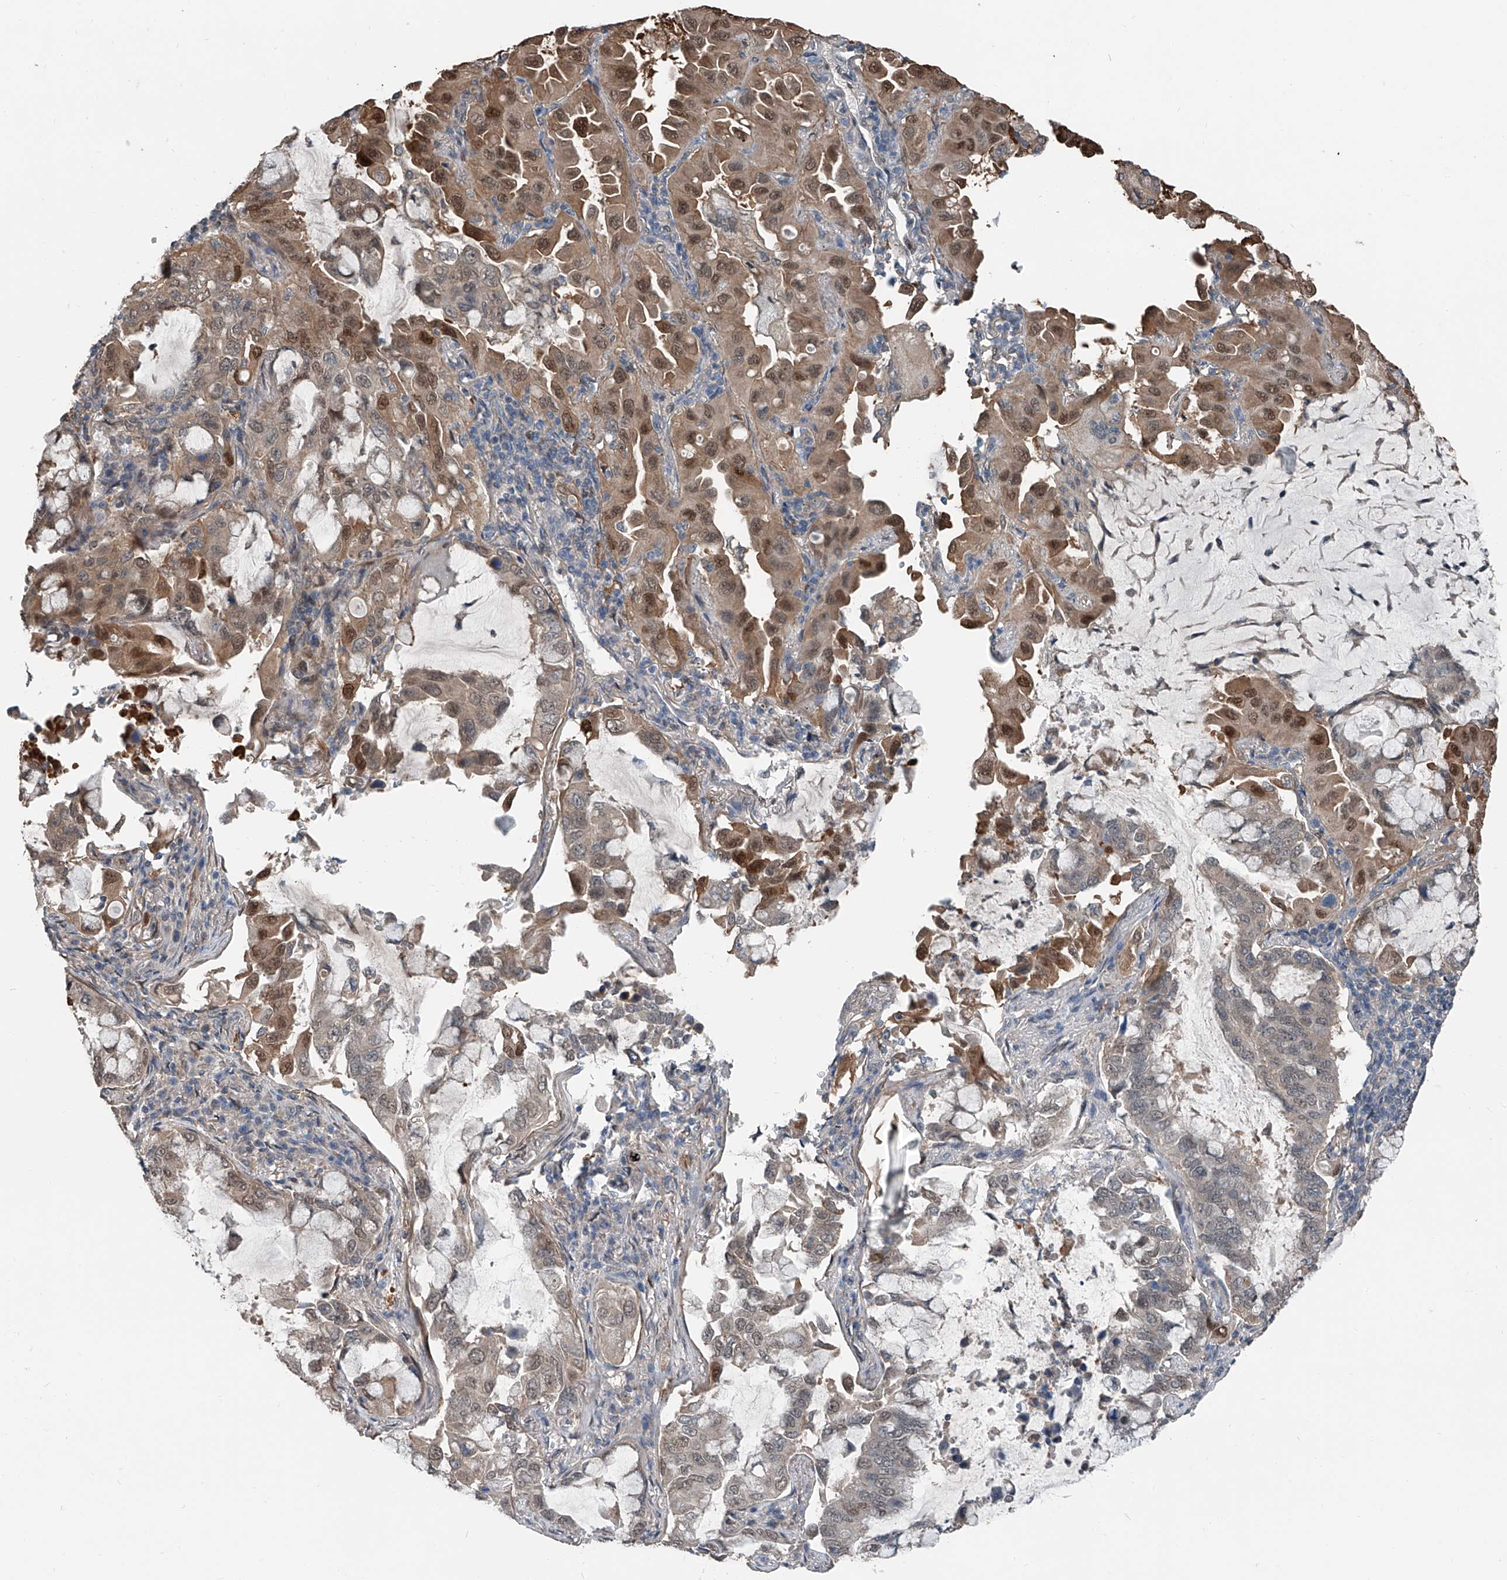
{"staining": {"intensity": "strong", "quantity": "<25%", "location": "cytoplasmic/membranous,nuclear"}, "tissue": "lung cancer", "cell_type": "Tumor cells", "image_type": "cancer", "snomed": [{"axis": "morphology", "description": "Adenocarcinoma, NOS"}, {"axis": "topography", "description": "Lung"}], "caption": "Immunohistochemical staining of human lung cancer (adenocarcinoma) exhibits medium levels of strong cytoplasmic/membranous and nuclear protein expression in about <25% of tumor cells.", "gene": "HSPA6", "patient": {"sex": "male", "age": 64}}